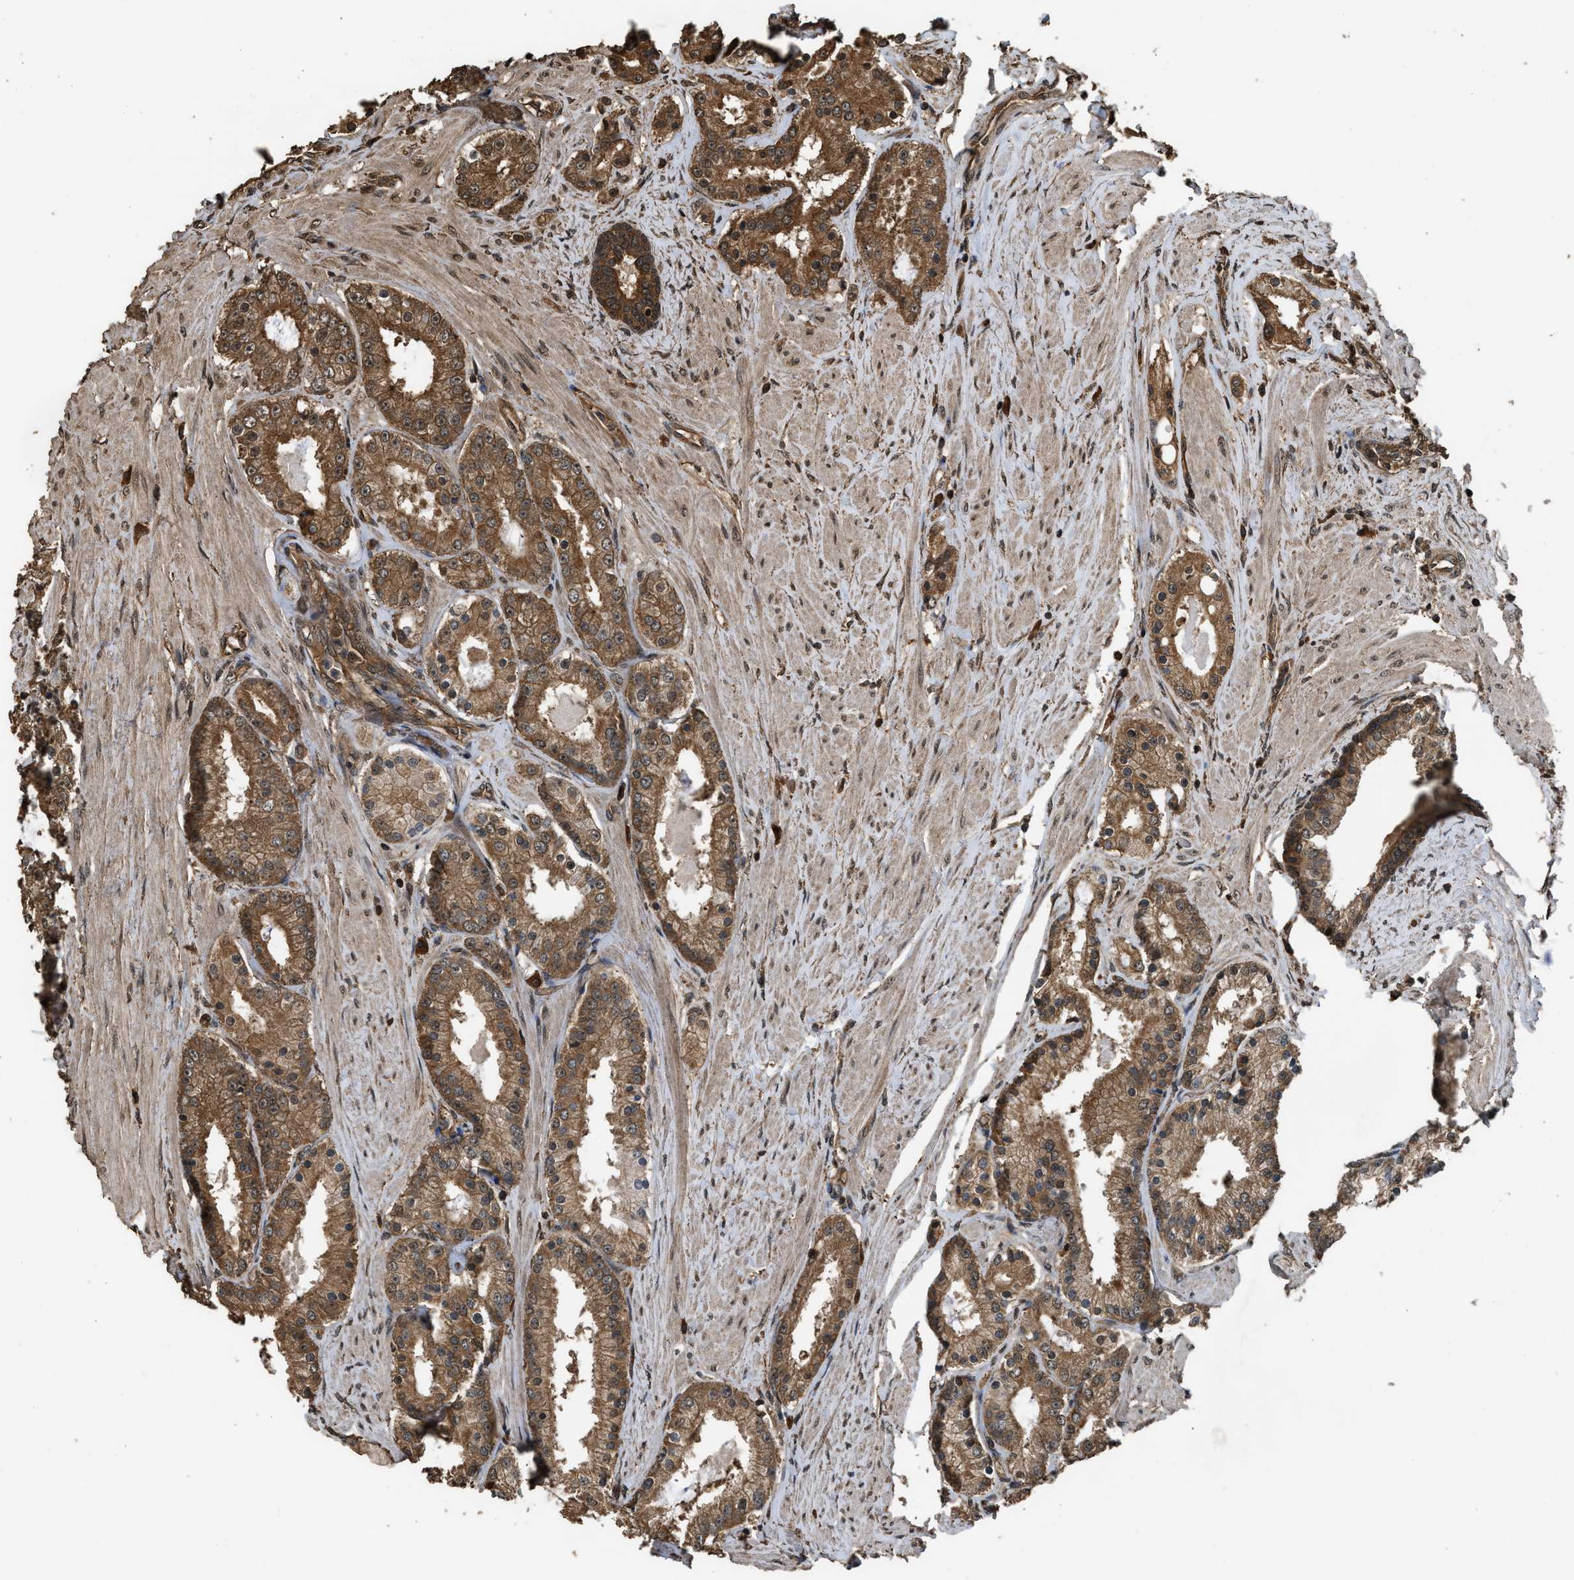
{"staining": {"intensity": "moderate", "quantity": ">75%", "location": "cytoplasmic/membranous"}, "tissue": "prostate cancer", "cell_type": "Tumor cells", "image_type": "cancer", "snomed": [{"axis": "morphology", "description": "Adenocarcinoma, Low grade"}, {"axis": "topography", "description": "Prostate"}], "caption": "Immunohistochemistry (IHC) micrograph of neoplastic tissue: human prostate cancer stained using immunohistochemistry (IHC) exhibits medium levels of moderate protein expression localized specifically in the cytoplasmic/membranous of tumor cells, appearing as a cytoplasmic/membranous brown color.", "gene": "MYBL2", "patient": {"sex": "male", "age": 63}}